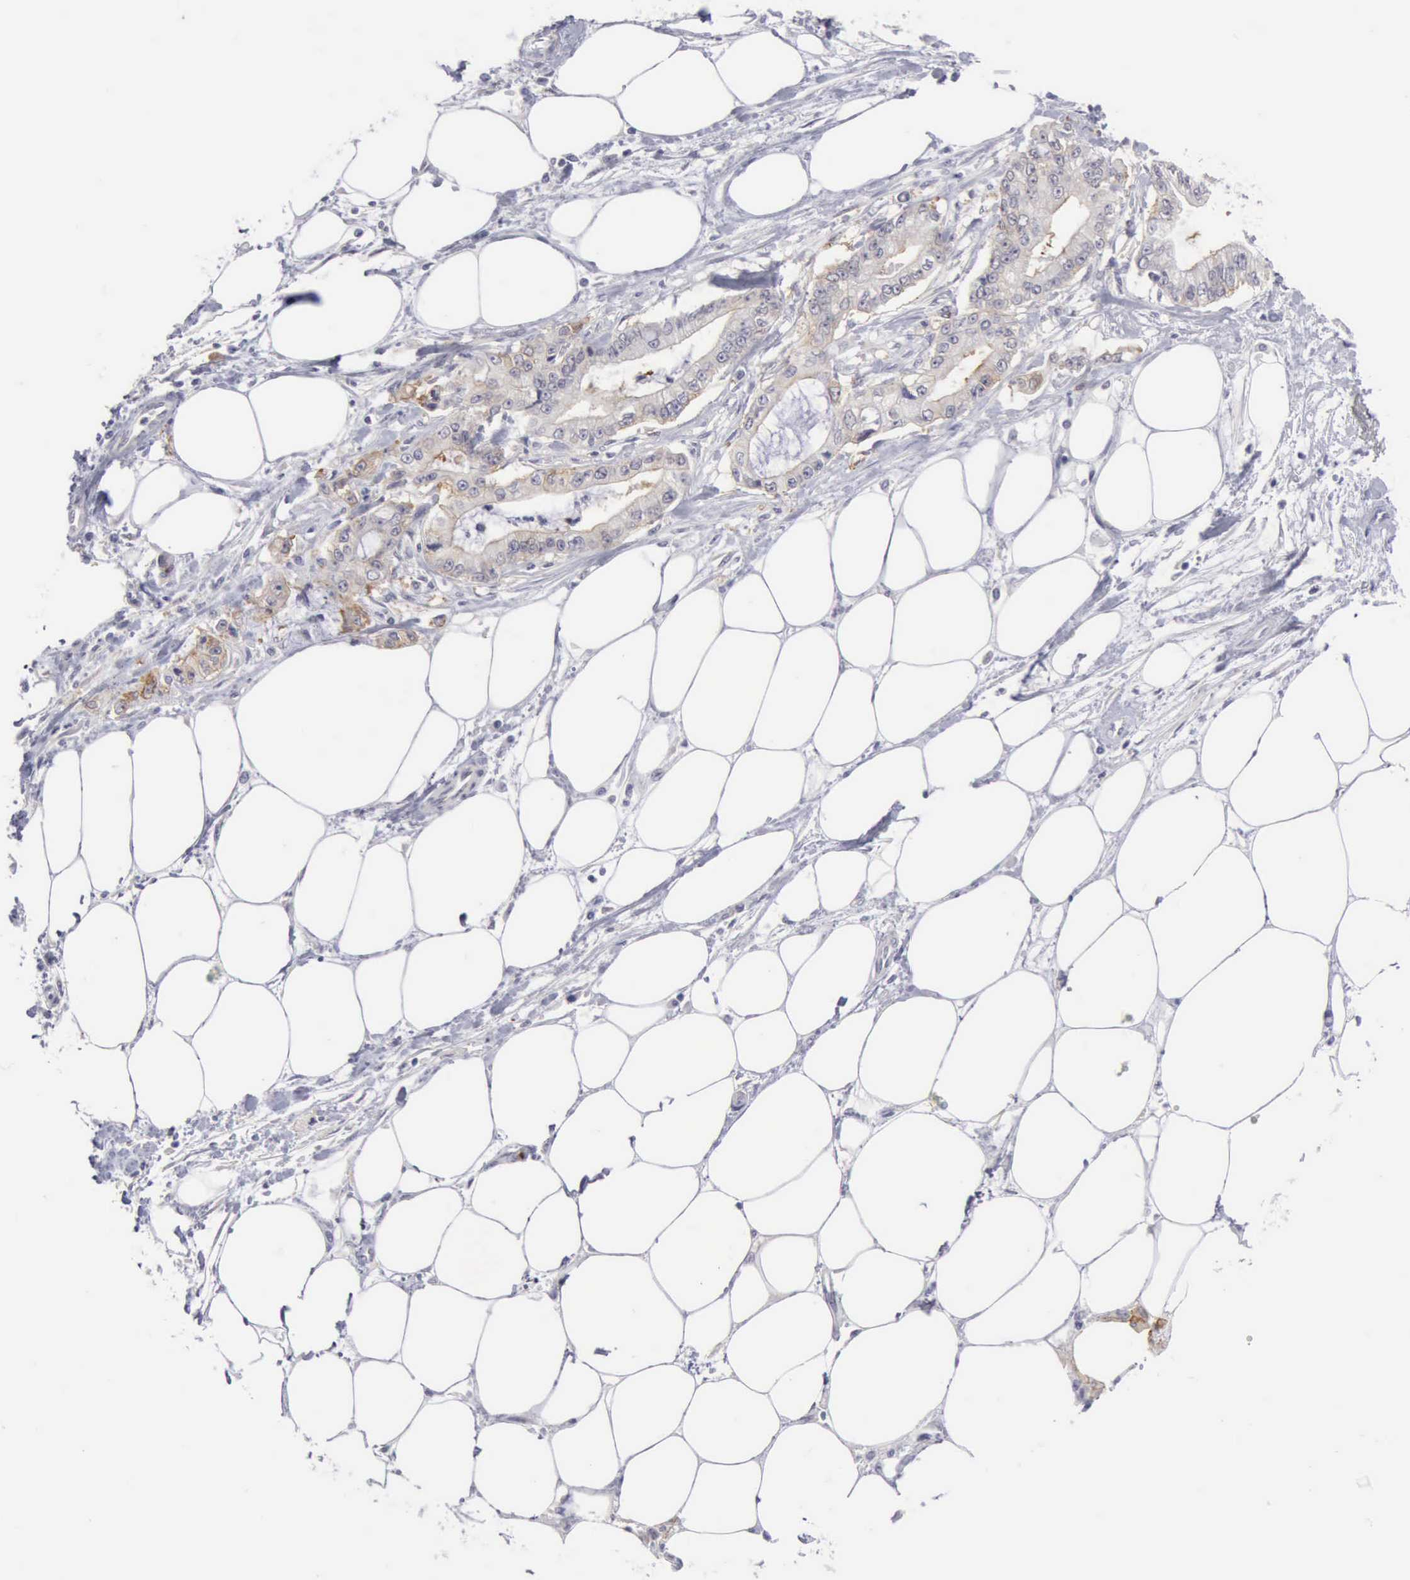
{"staining": {"intensity": "weak", "quantity": "<25%", "location": "cytoplasmic/membranous"}, "tissue": "pancreatic cancer", "cell_type": "Tumor cells", "image_type": "cancer", "snomed": [{"axis": "morphology", "description": "Adenocarcinoma, NOS"}, {"axis": "topography", "description": "Pancreas"}, {"axis": "topography", "description": "Stomach, upper"}], "caption": "High power microscopy histopathology image of an immunohistochemistry photomicrograph of pancreatic cancer, revealing no significant positivity in tumor cells.", "gene": "TFRC", "patient": {"sex": "male", "age": 77}}